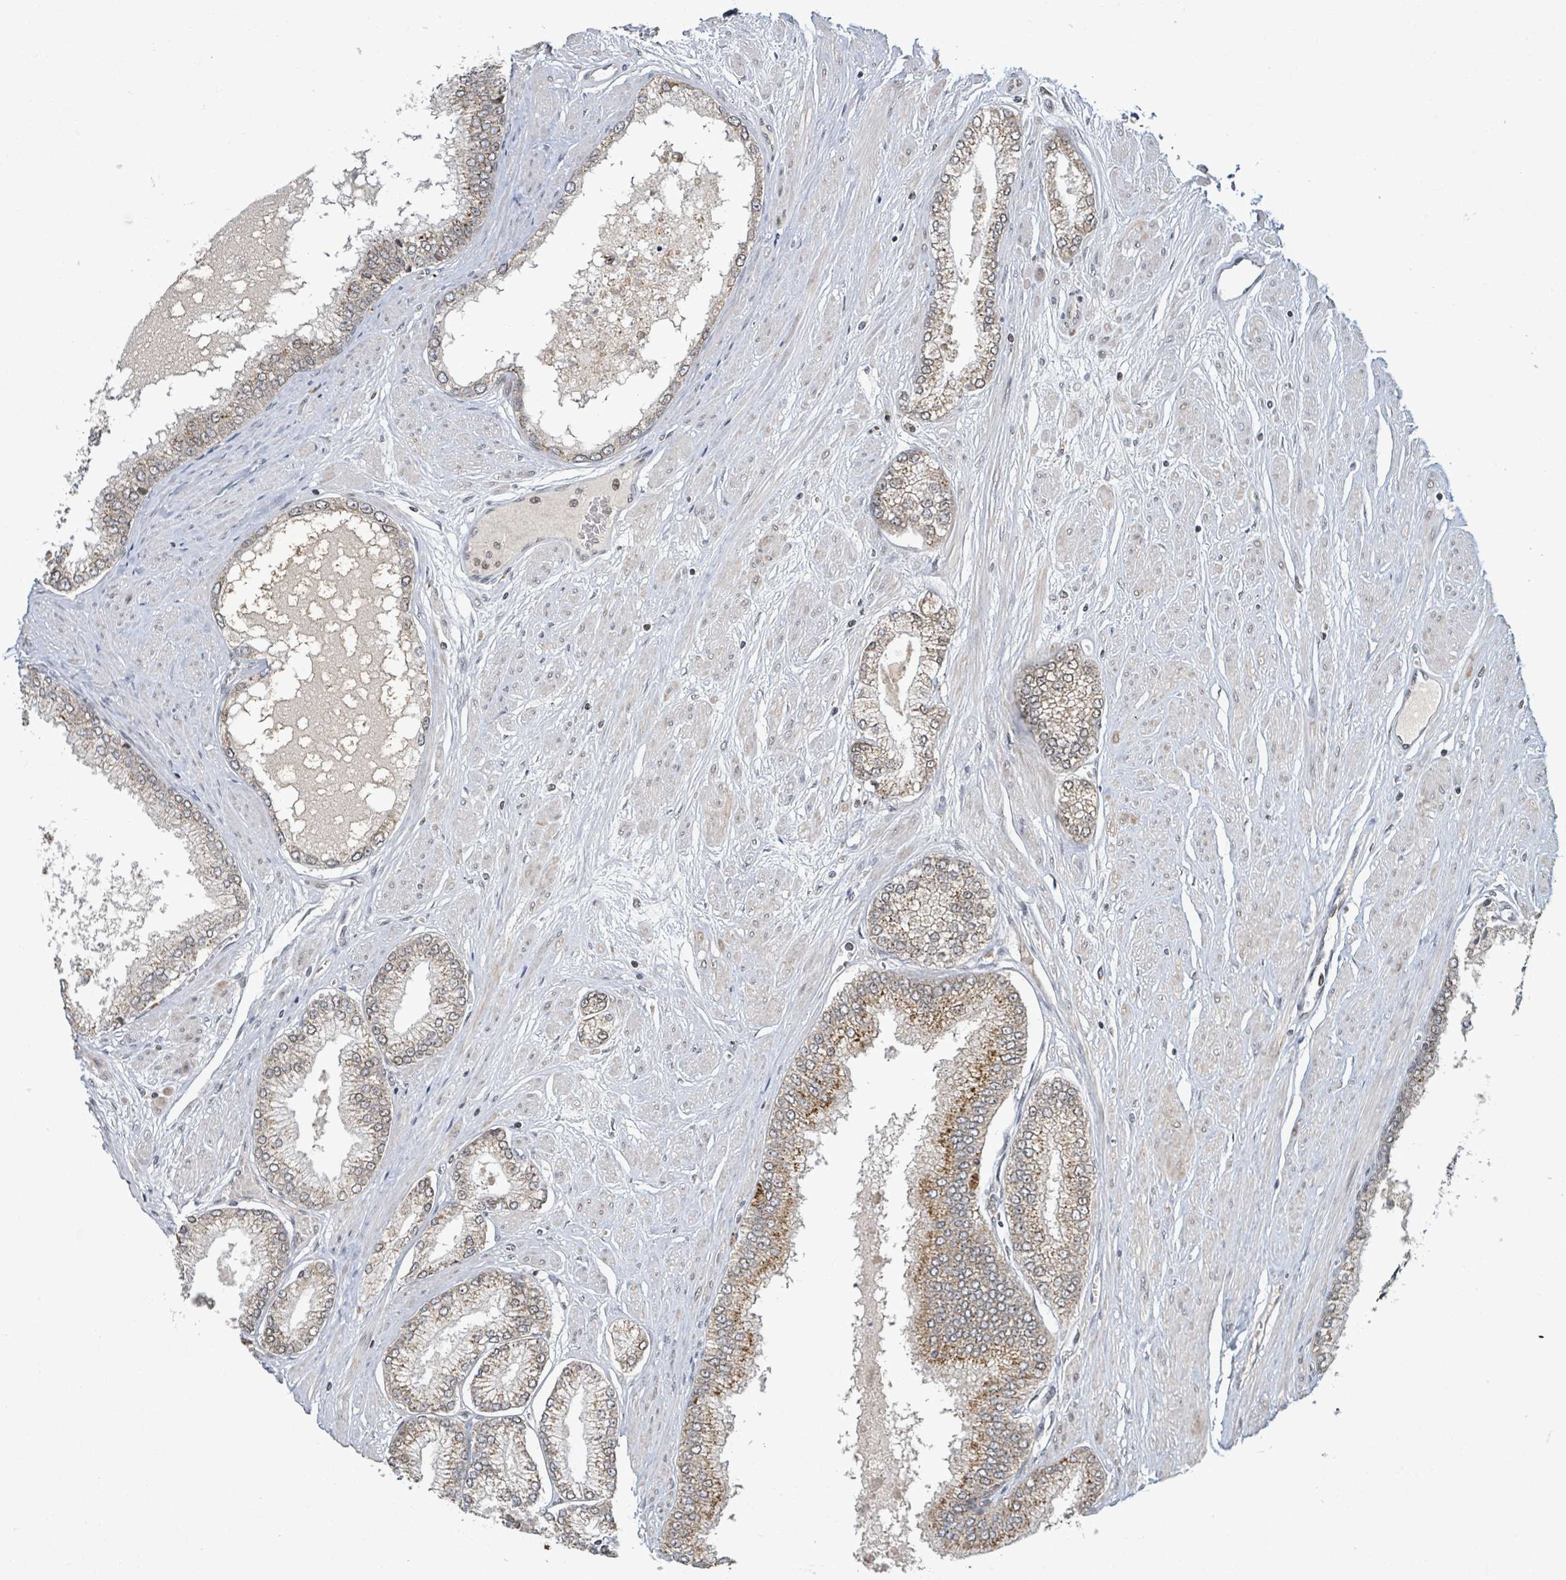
{"staining": {"intensity": "weak", "quantity": "25%-75%", "location": "cytoplasmic/membranous"}, "tissue": "prostate cancer", "cell_type": "Tumor cells", "image_type": "cancer", "snomed": [{"axis": "morphology", "description": "Adenocarcinoma, Low grade"}, {"axis": "topography", "description": "Prostate"}], "caption": "A micrograph of prostate cancer (adenocarcinoma (low-grade)) stained for a protein exhibits weak cytoplasmic/membranous brown staining in tumor cells.", "gene": "SBF2", "patient": {"sex": "male", "age": 55}}